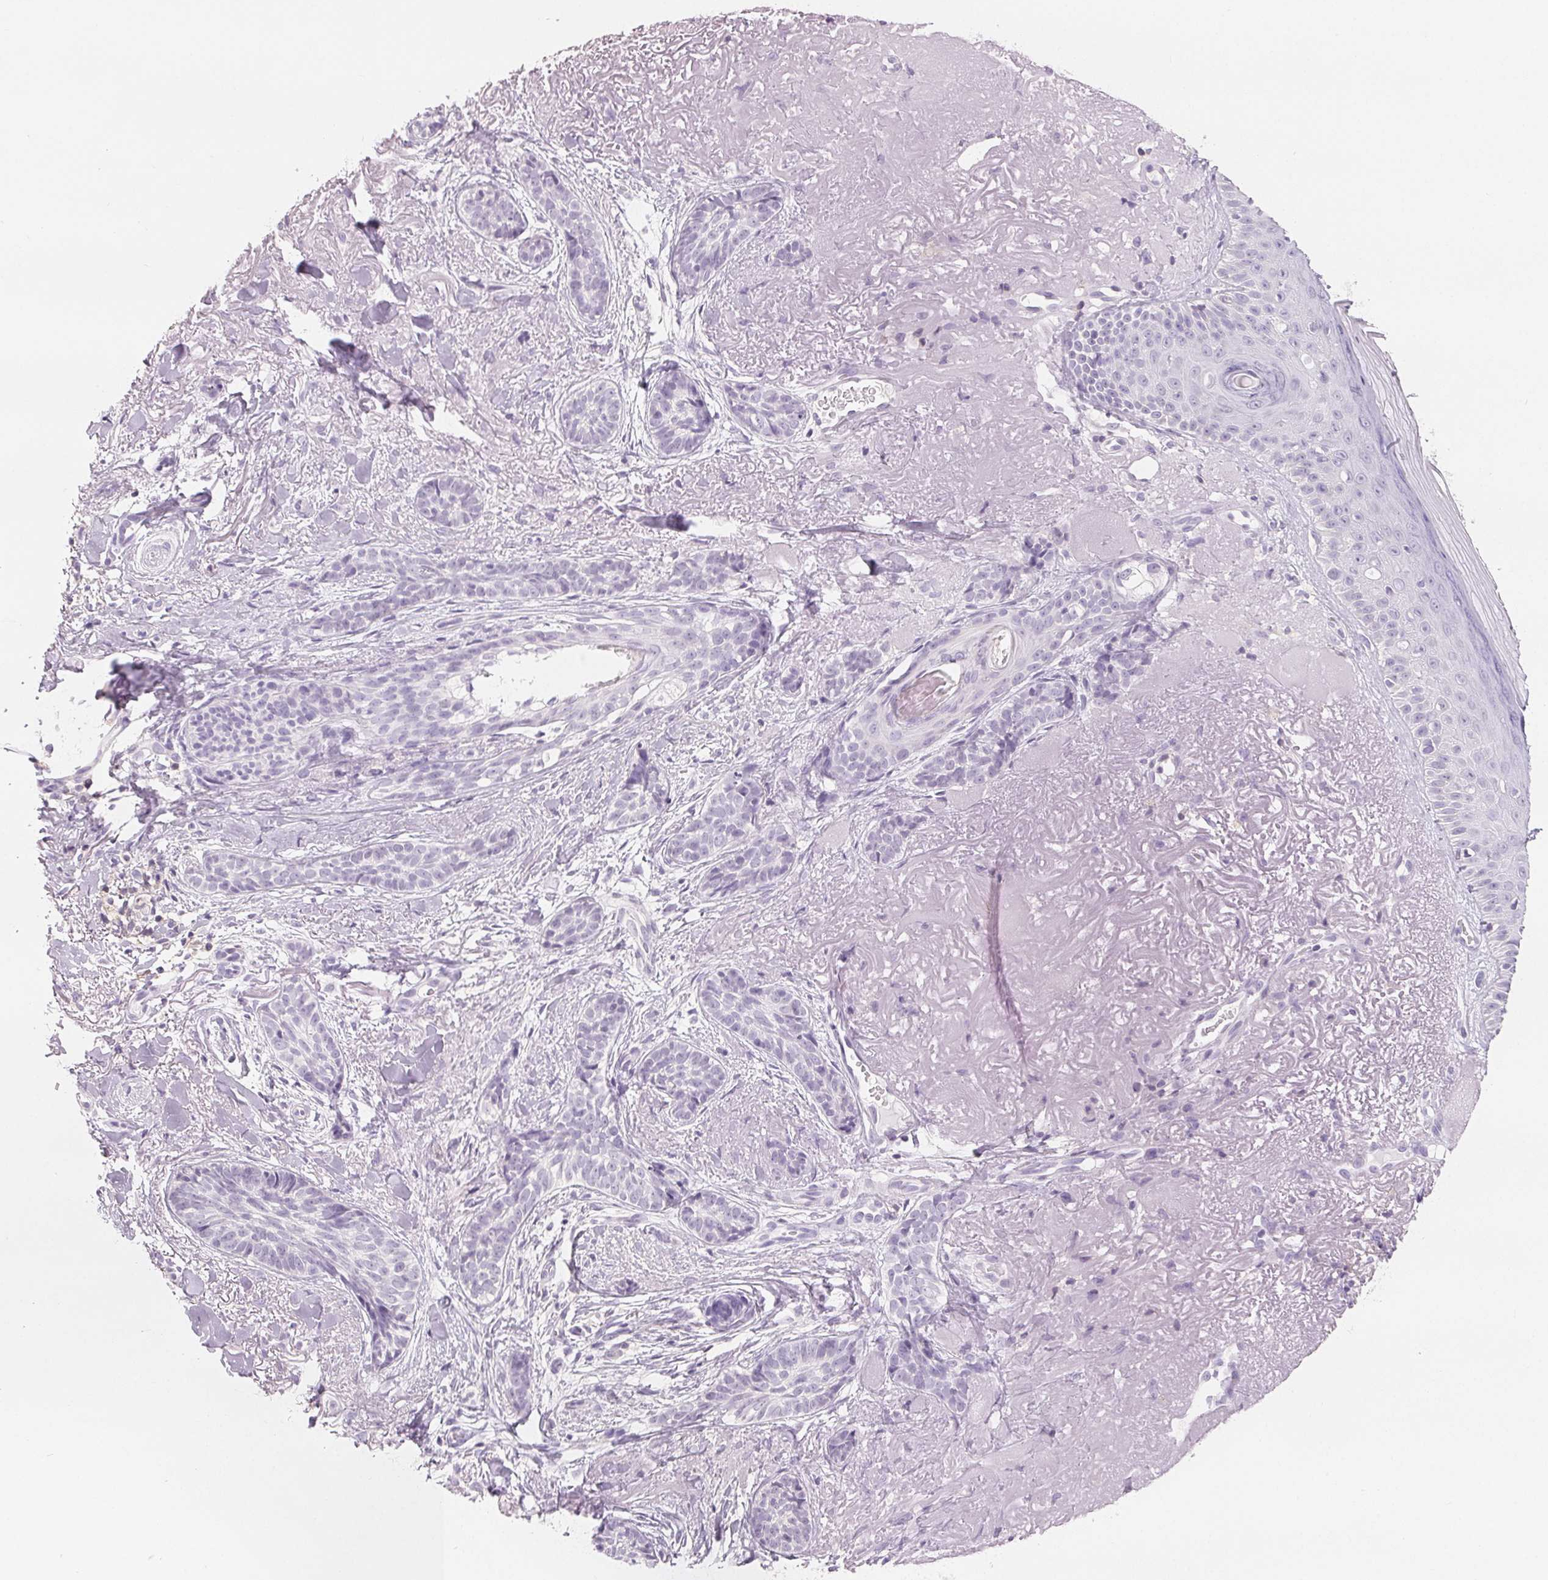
{"staining": {"intensity": "negative", "quantity": "none", "location": "none"}, "tissue": "skin cancer", "cell_type": "Tumor cells", "image_type": "cancer", "snomed": [{"axis": "morphology", "description": "Basal cell carcinoma"}, {"axis": "morphology", "description": "BCC, high aggressive"}, {"axis": "topography", "description": "Skin"}], "caption": "The histopathology image reveals no significant staining in tumor cells of skin bcc,  high aggressive.", "gene": "CD69", "patient": {"sex": "female", "age": 79}}